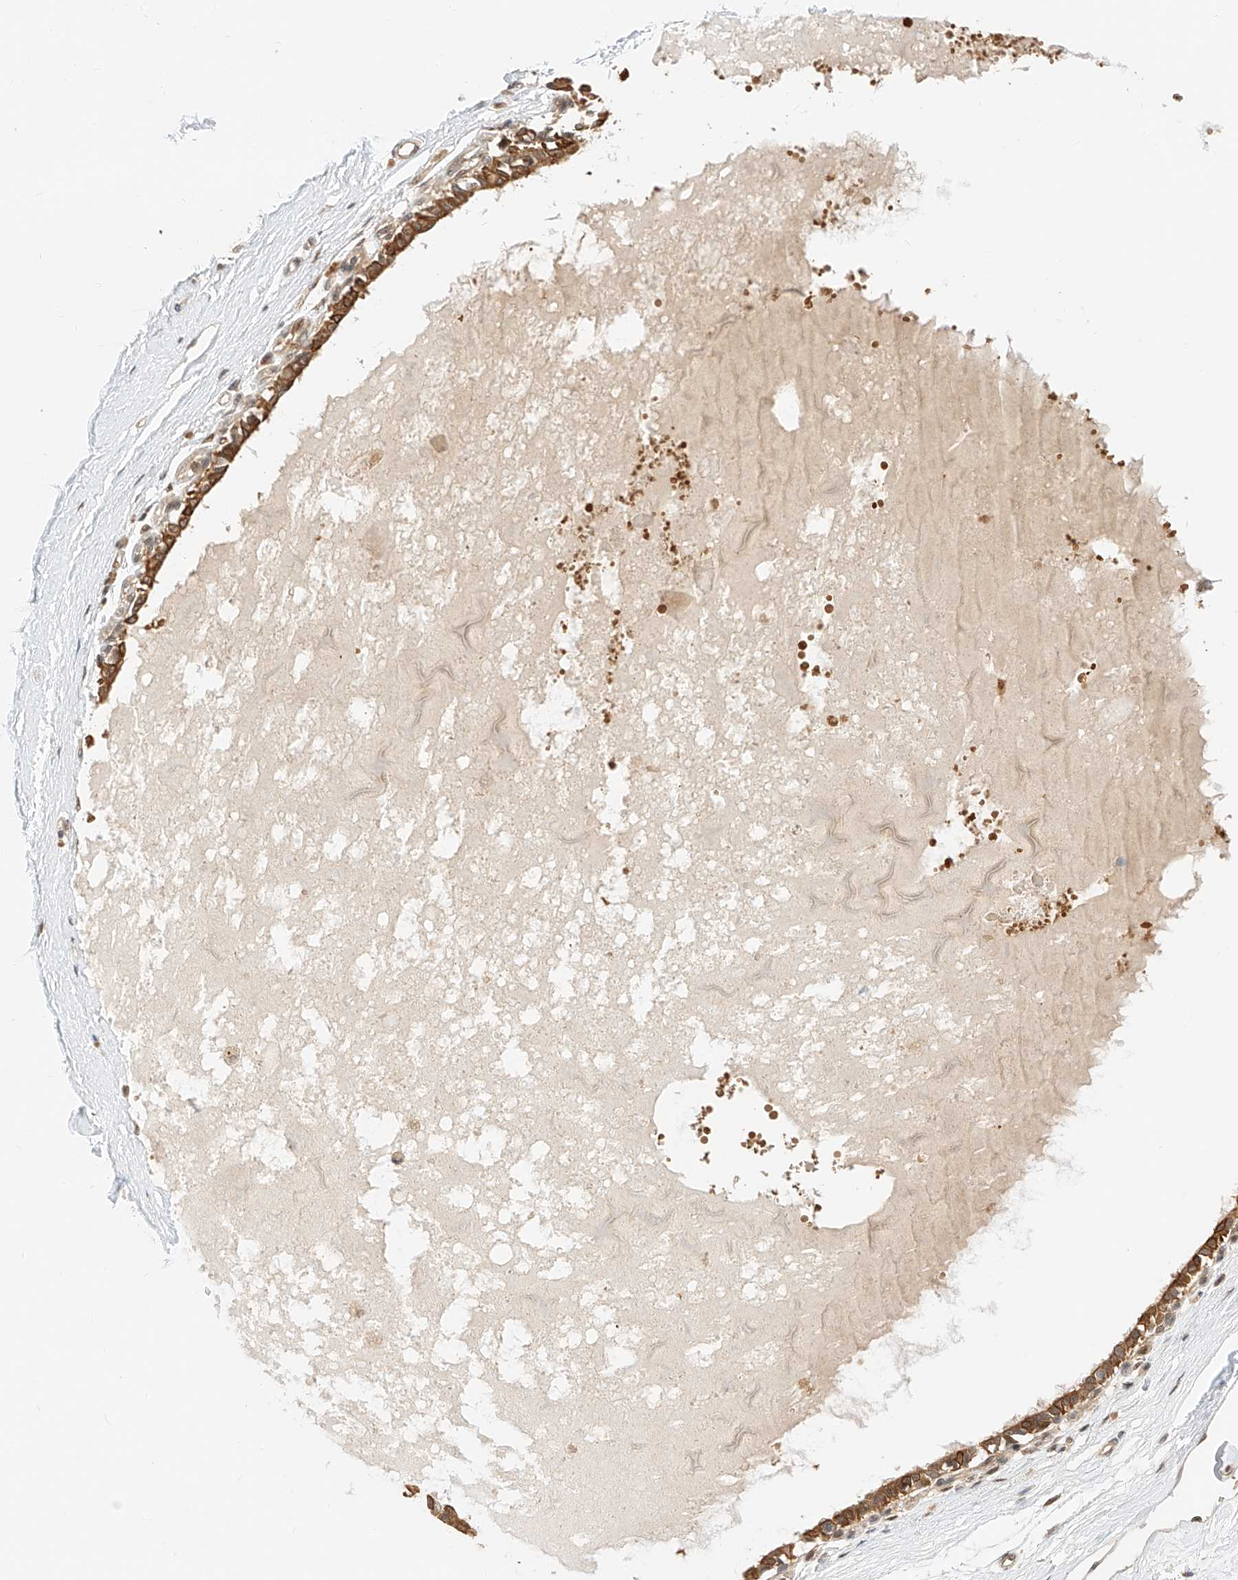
{"staining": {"intensity": "negative", "quantity": "none", "location": "none"}, "tissue": "breast", "cell_type": "Adipocytes", "image_type": "normal", "snomed": [{"axis": "morphology", "description": "Normal tissue, NOS"}, {"axis": "topography", "description": "Breast"}], "caption": "There is no significant staining in adipocytes of breast. (Stains: DAB (3,3'-diaminobenzidine) IHC with hematoxylin counter stain, Microscopy: brightfield microscopy at high magnification).", "gene": "EIF4H", "patient": {"sex": "female", "age": 45}}